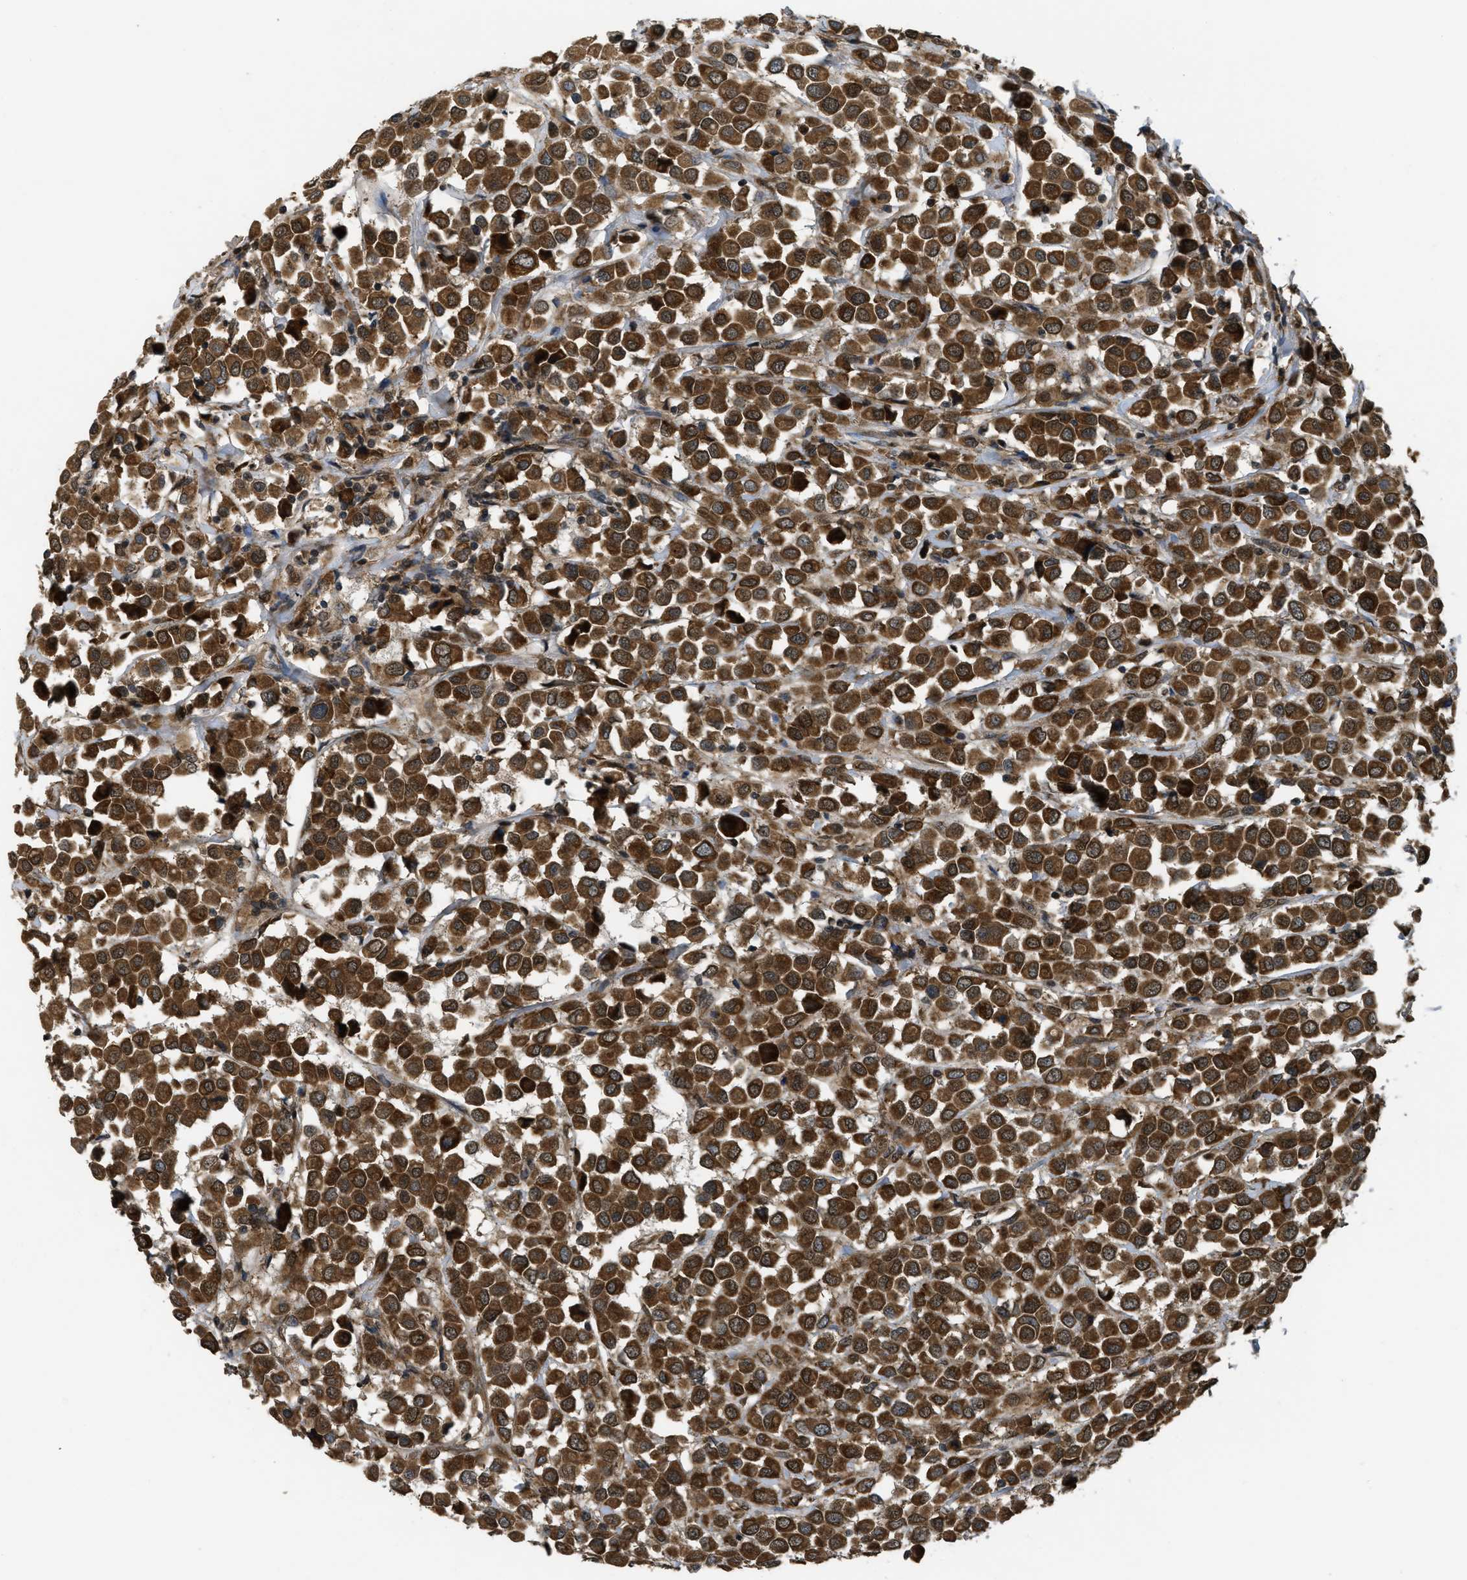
{"staining": {"intensity": "strong", "quantity": ">75%", "location": "cytoplasmic/membranous,nuclear"}, "tissue": "breast cancer", "cell_type": "Tumor cells", "image_type": "cancer", "snomed": [{"axis": "morphology", "description": "Duct carcinoma"}, {"axis": "topography", "description": "Breast"}], "caption": "This image reveals infiltrating ductal carcinoma (breast) stained with IHC to label a protein in brown. The cytoplasmic/membranous and nuclear of tumor cells show strong positivity for the protein. Nuclei are counter-stained blue.", "gene": "SPTLC1", "patient": {"sex": "female", "age": 61}}